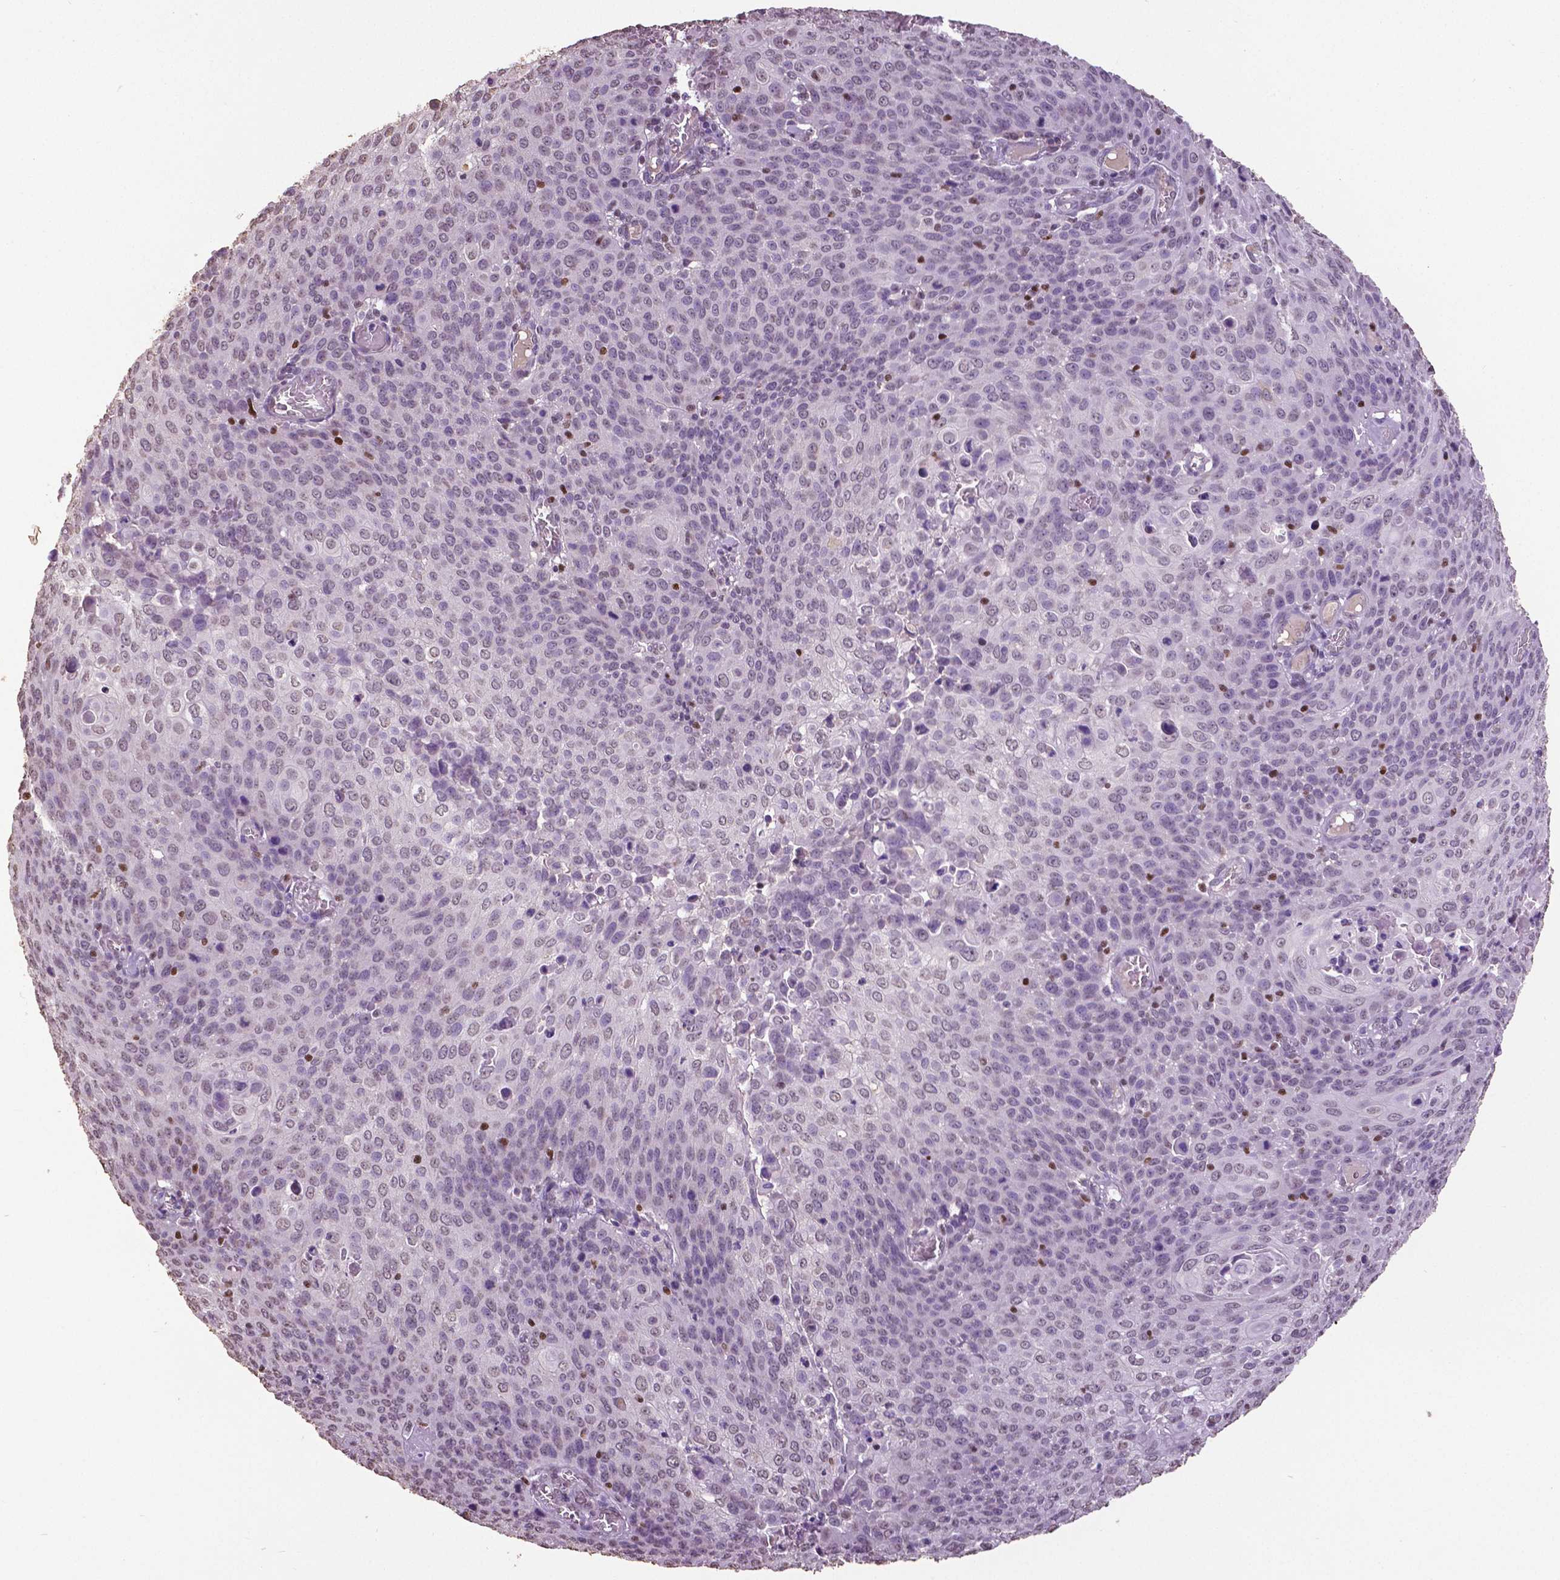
{"staining": {"intensity": "negative", "quantity": "none", "location": "none"}, "tissue": "cervical cancer", "cell_type": "Tumor cells", "image_type": "cancer", "snomed": [{"axis": "morphology", "description": "Squamous cell carcinoma, NOS"}, {"axis": "topography", "description": "Cervix"}], "caption": "IHC of human cervical cancer (squamous cell carcinoma) exhibits no positivity in tumor cells. (DAB immunohistochemistry visualized using brightfield microscopy, high magnification).", "gene": "RUNX3", "patient": {"sex": "female", "age": 65}}